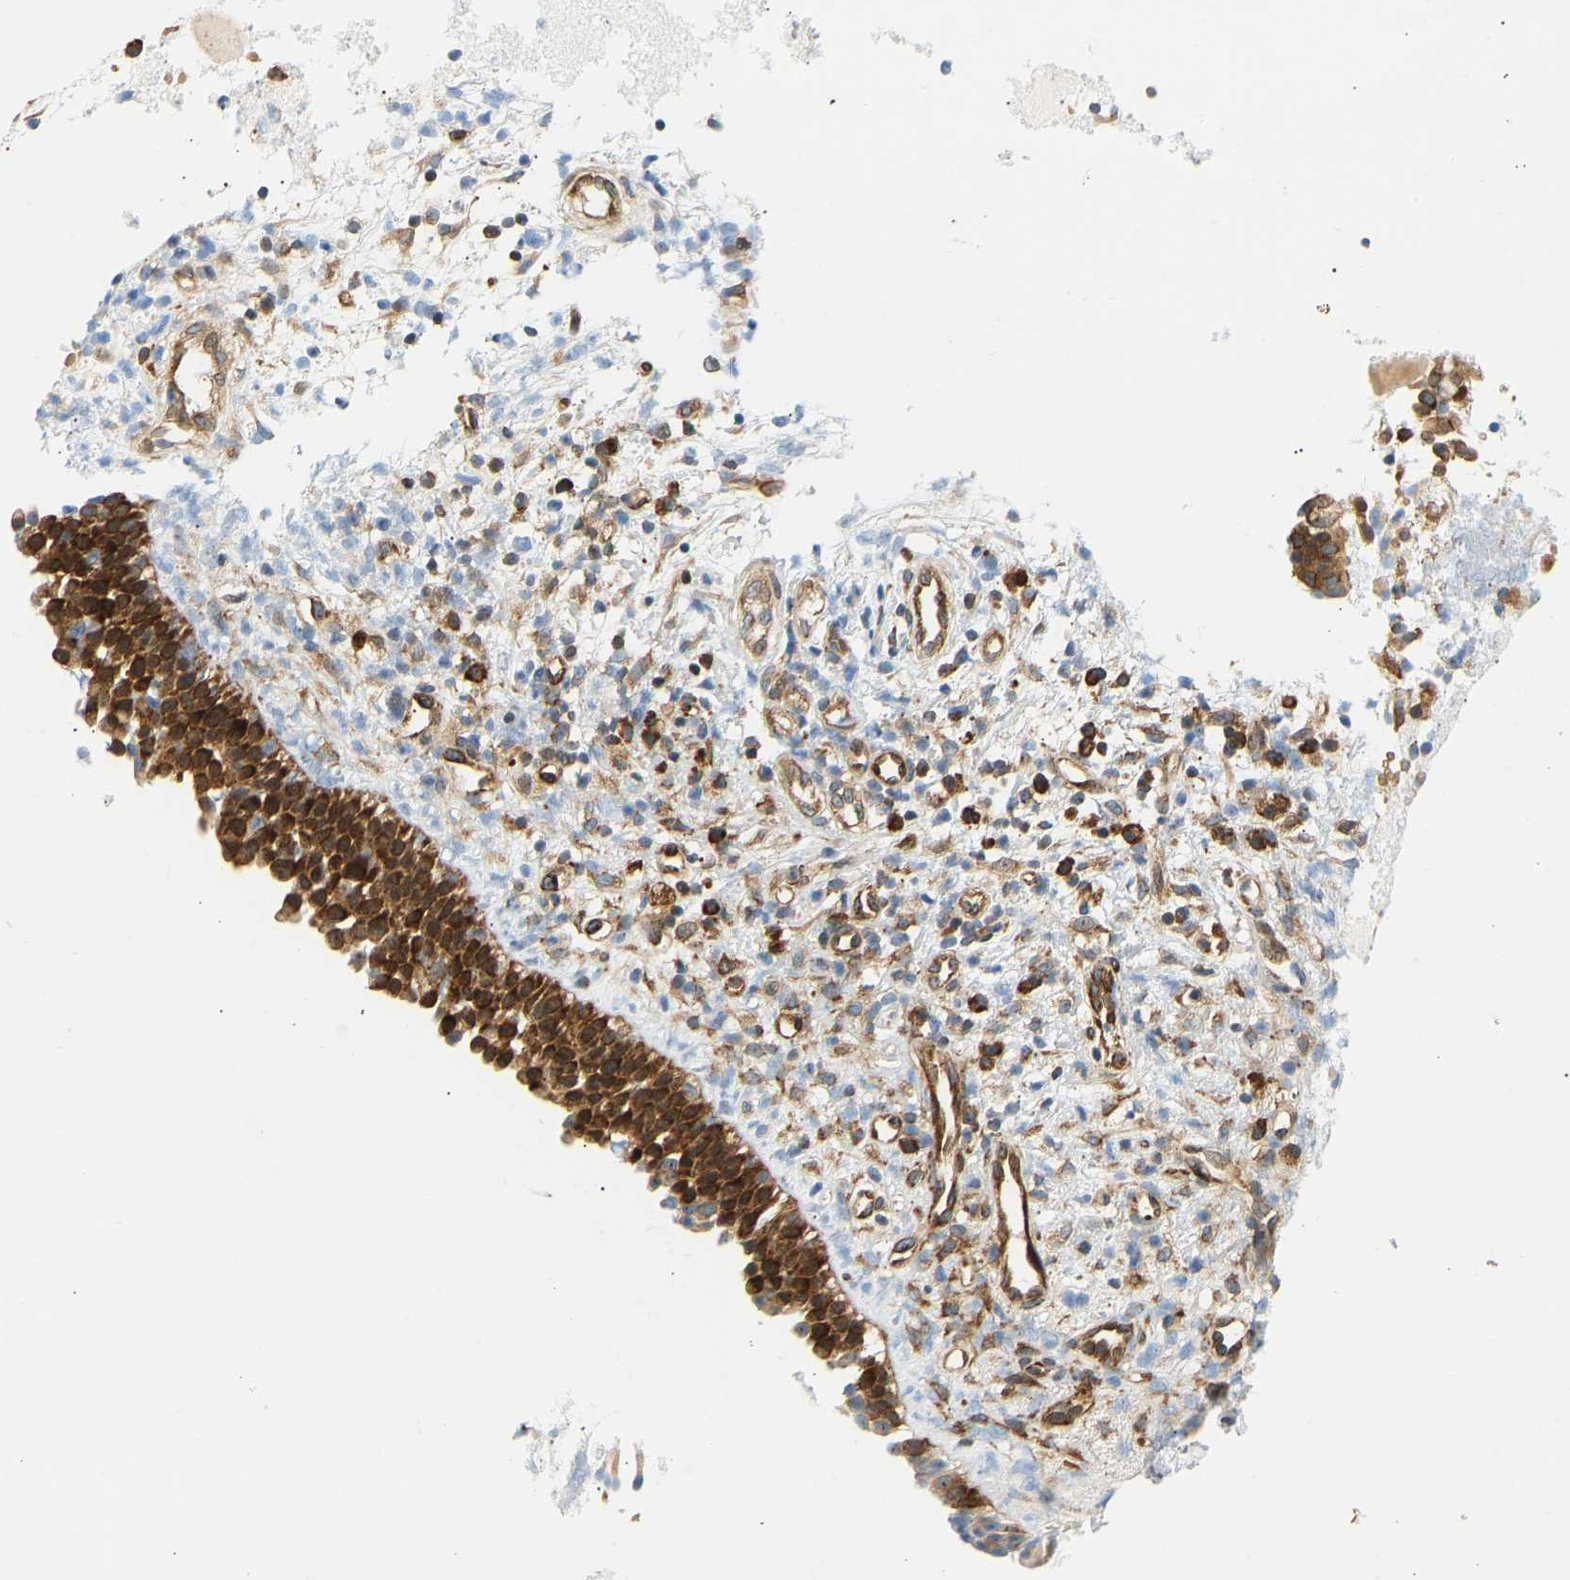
{"staining": {"intensity": "strong", "quantity": ">75%", "location": "cytoplasmic/membranous"}, "tissue": "nasopharynx", "cell_type": "Respiratory epithelial cells", "image_type": "normal", "snomed": [{"axis": "morphology", "description": "Normal tissue, NOS"}, {"axis": "topography", "description": "Nasopharynx"}], "caption": "The micrograph demonstrates a brown stain indicating the presence of a protein in the cytoplasmic/membranous of respiratory epithelial cells in nasopharynx. (IHC, brightfield microscopy, high magnification).", "gene": "RPS14", "patient": {"sex": "male", "age": 21}}